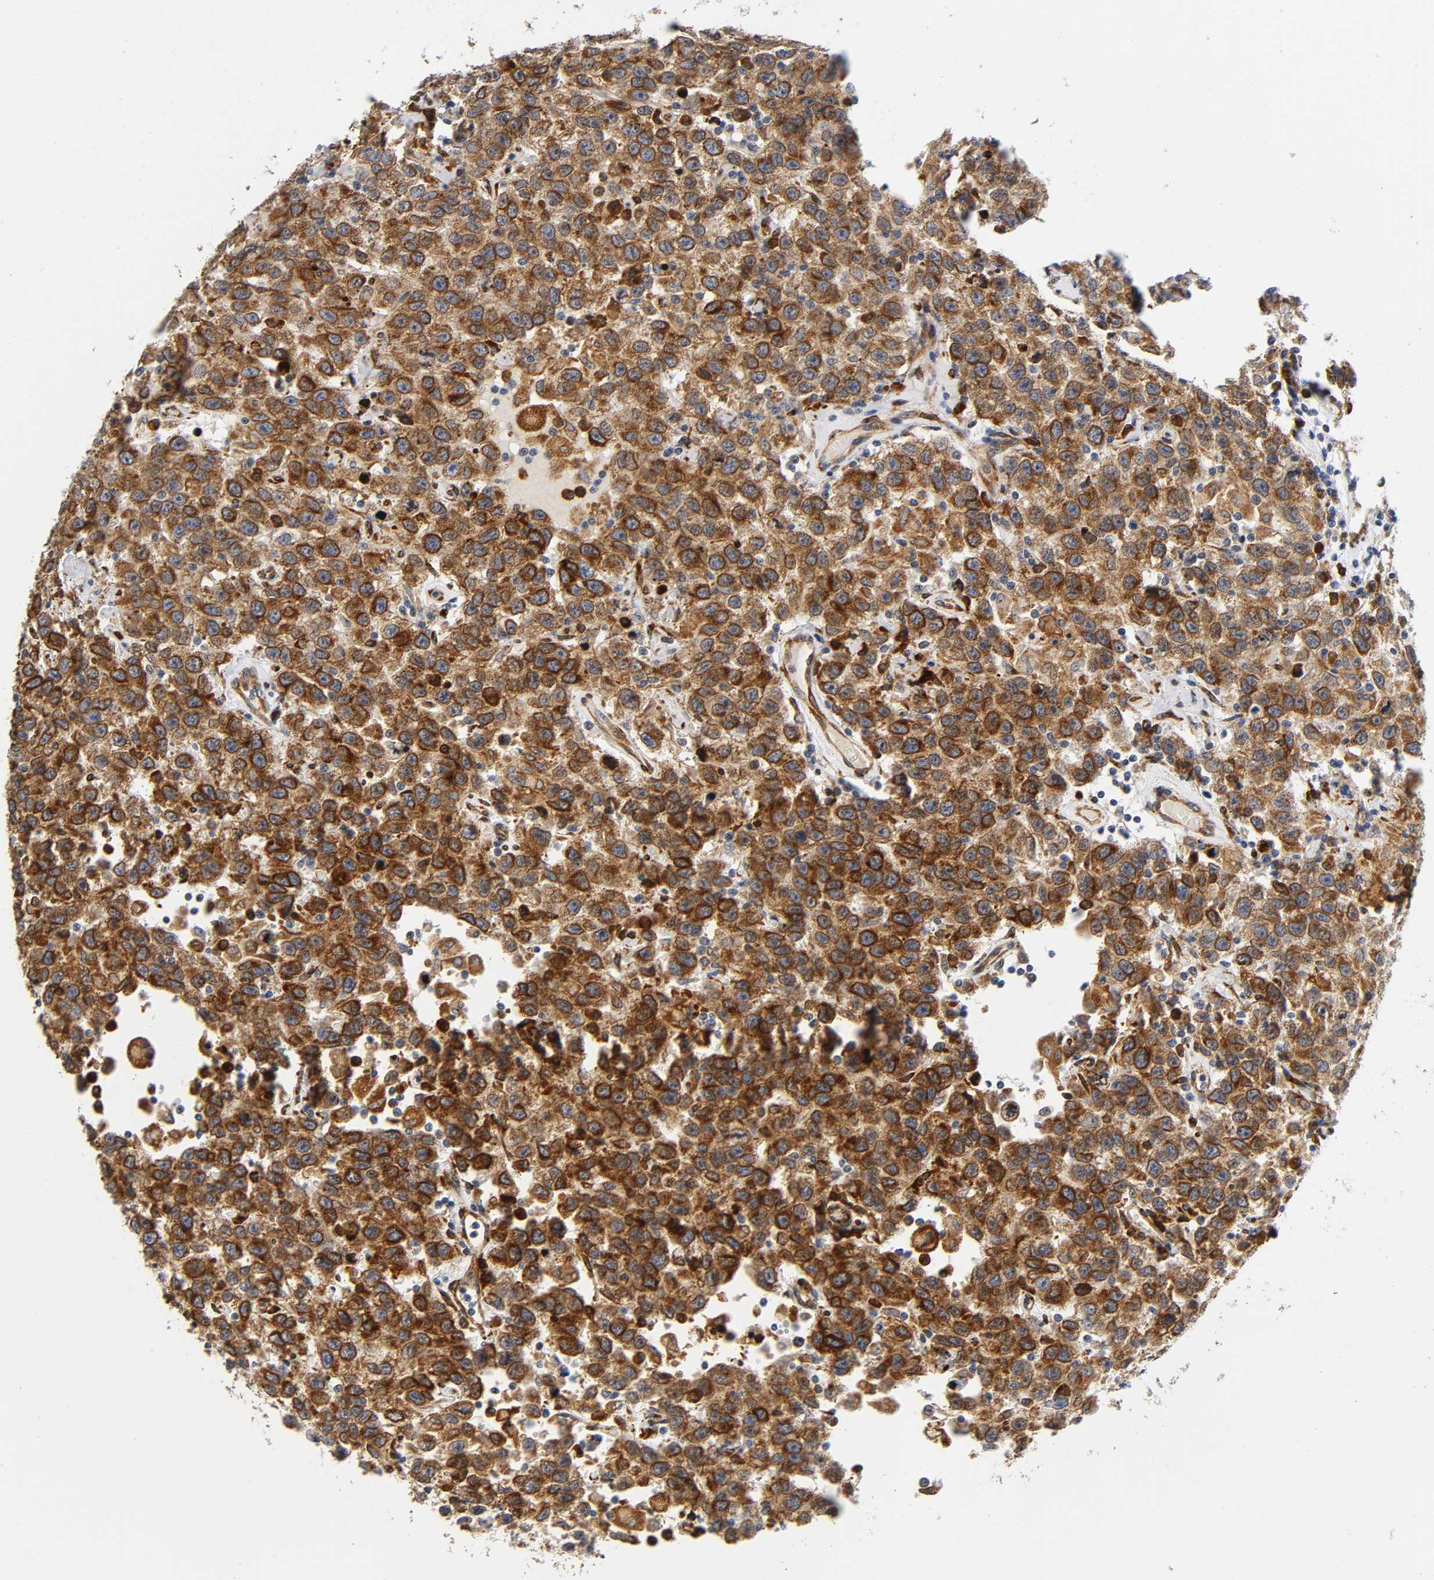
{"staining": {"intensity": "strong", "quantity": ">75%", "location": "cytoplasmic/membranous"}, "tissue": "testis cancer", "cell_type": "Tumor cells", "image_type": "cancer", "snomed": [{"axis": "morphology", "description": "Seminoma, NOS"}, {"axis": "topography", "description": "Testis"}], "caption": "This micrograph displays seminoma (testis) stained with immunohistochemistry (IHC) to label a protein in brown. The cytoplasmic/membranous of tumor cells show strong positivity for the protein. Nuclei are counter-stained blue.", "gene": "SOS2", "patient": {"sex": "male", "age": 41}}